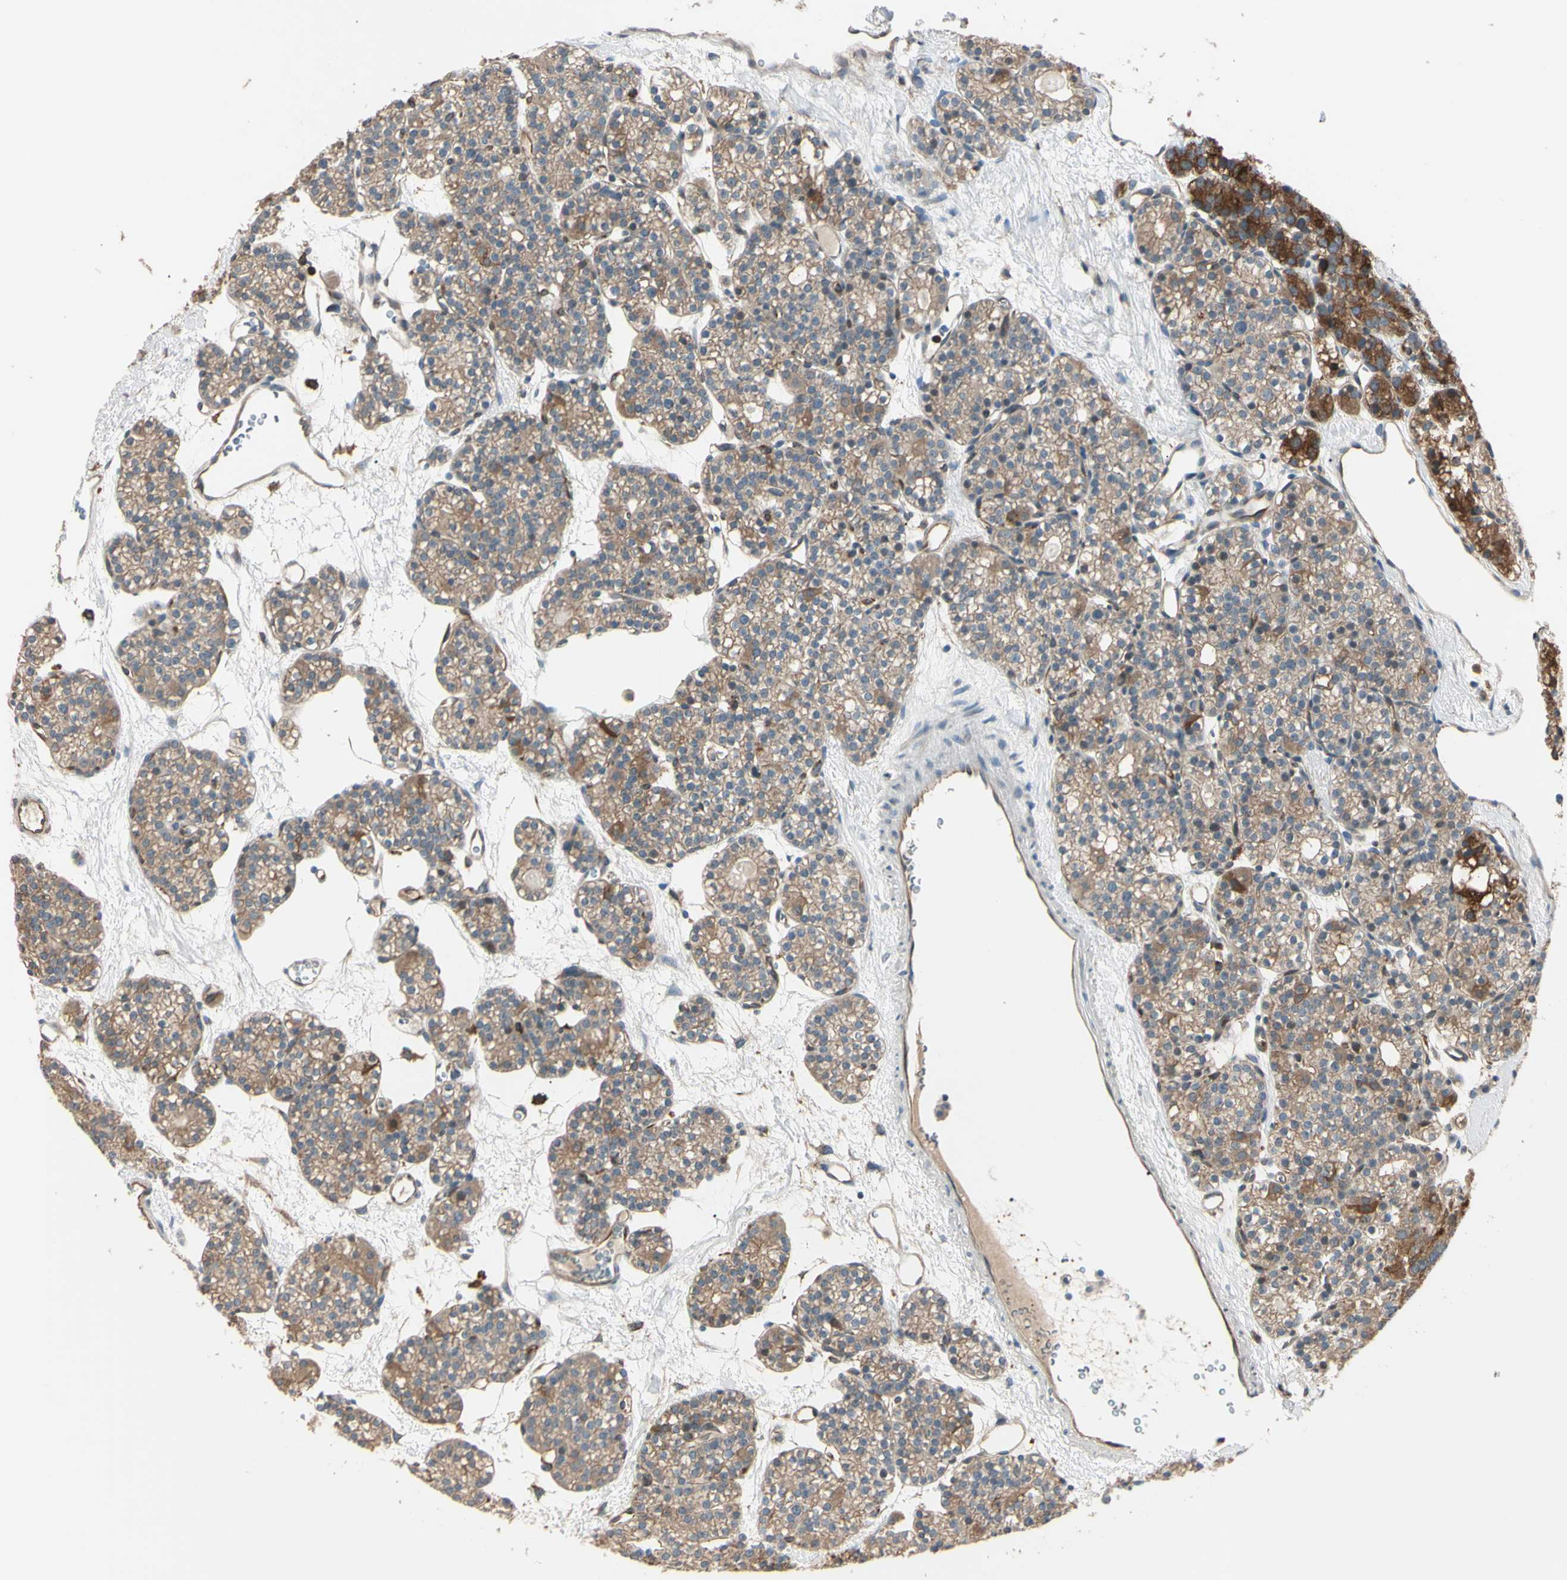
{"staining": {"intensity": "strong", "quantity": ">75%", "location": "cytoplasmic/membranous"}, "tissue": "parathyroid gland", "cell_type": "Glandular cells", "image_type": "normal", "snomed": [{"axis": "morphology", "description": "Normal tissue, NOS"}, {"axis": "topography", "description": "Parathyroid gland"}], "caption": "An IHC histopathology image of normal tissue is shown. Protein staining in brown highlights strong cytoplasmic/membranous positivity in parathyroid gland within glandular cells. The staining is performed using DAB (3,3'-diaminobenzidine) brown chromogen to label protein expression. The nuclei are counter-stained blue using hematoxylin.", "gene": "PTPN12", "patient": {"sex": "female", "age": 64}}